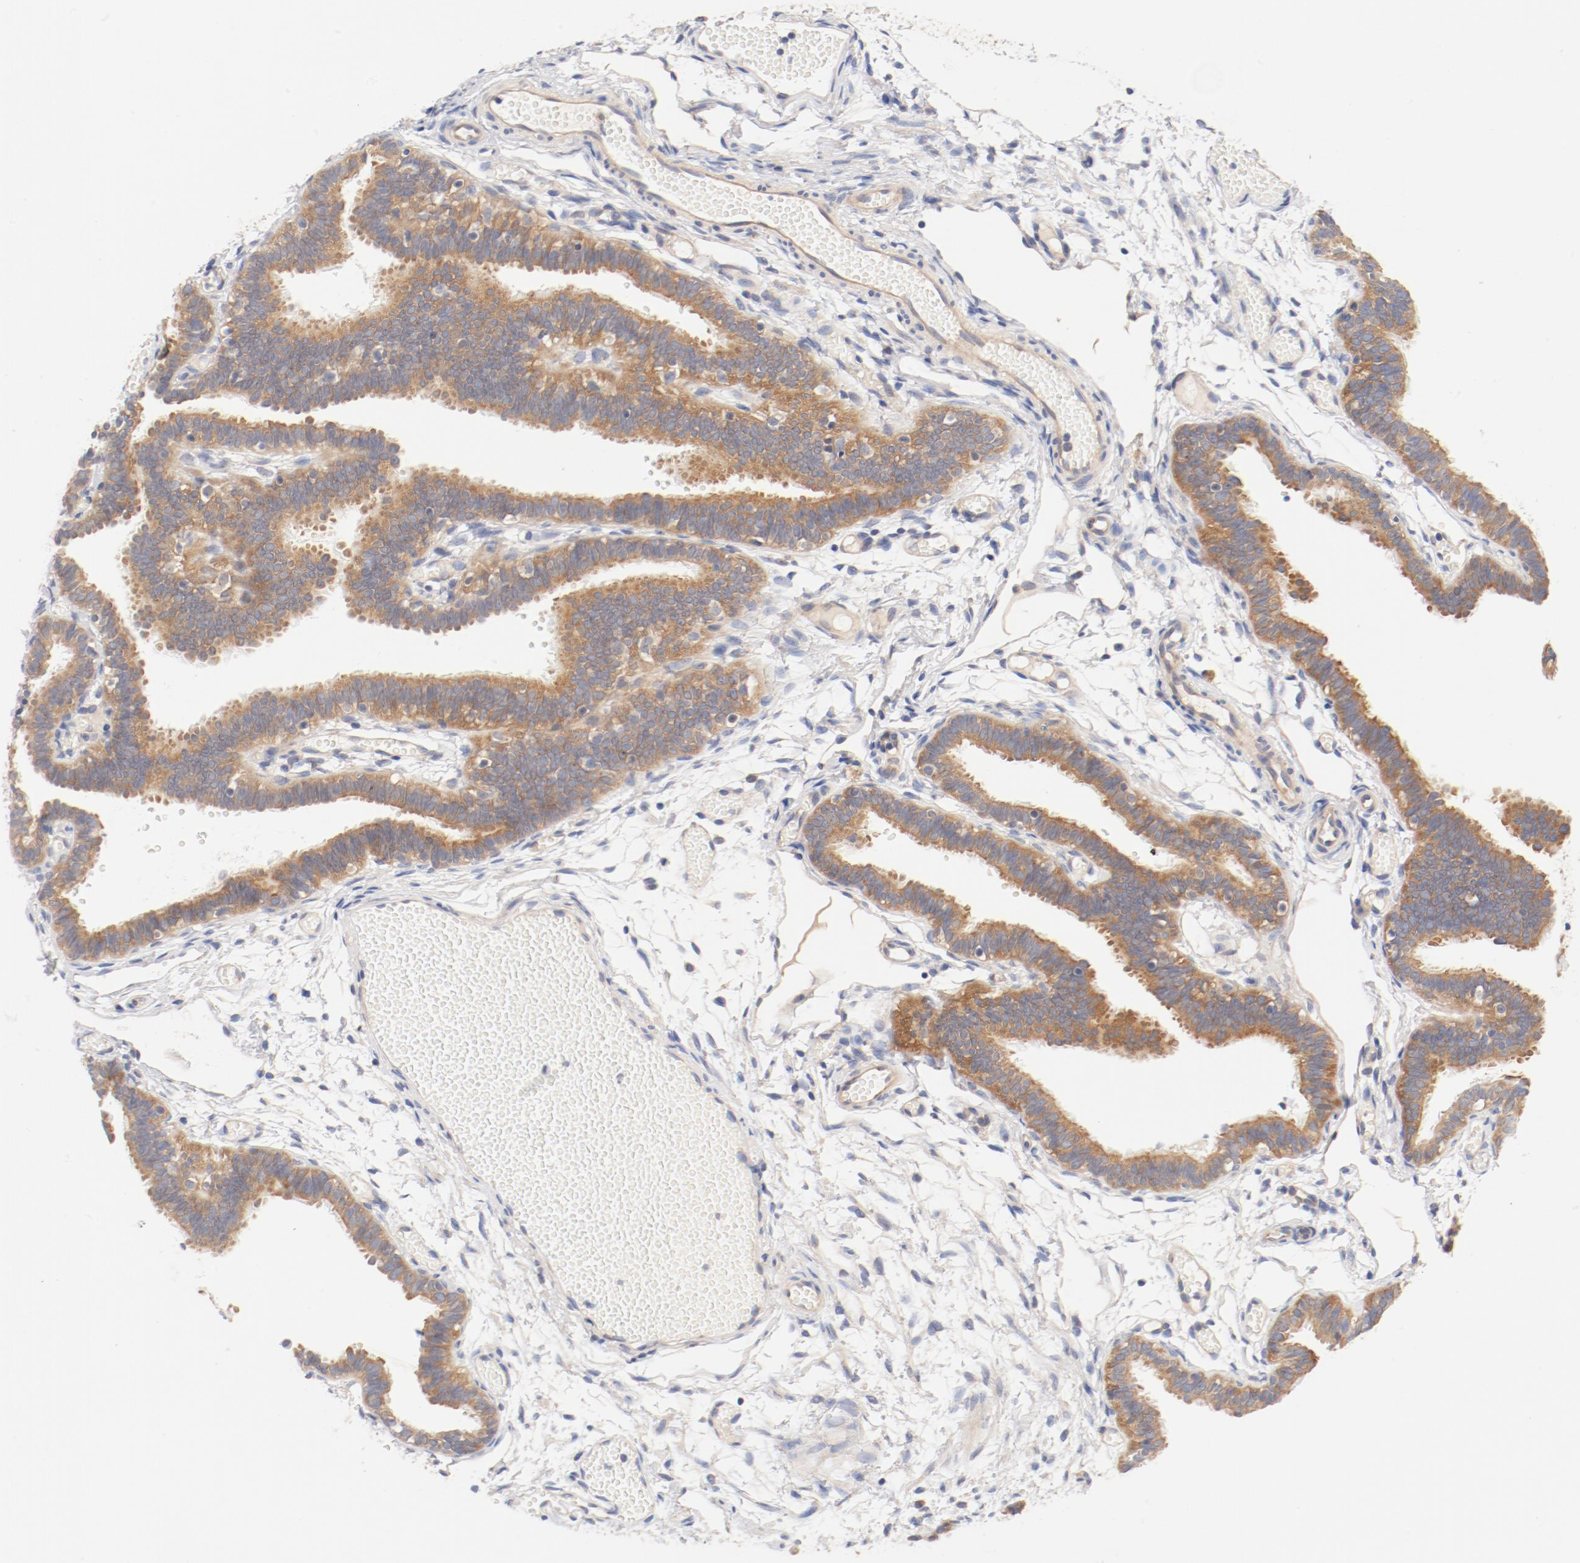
{"staining": {"intensity": "moderate", "quantity": ">75%", "location": "cytoplasmic/membranous"}, "tissue": "fallopian tube", "cell_type": "Glandular cells", "image_type": "normal", "snomed": [{"axis": "morphology", "description": "Normal tissue, NOS"}, {"axis": "topography", "description": "Fallopian tube"}], "caption": "Protein expression analysis of benign fallopian tube reveals moderate cytoplasmic/membranous expression in about >75% of glandular cells.", "gene": "DYNC1H1", "patient": {"sex": "female", "age": 29}}